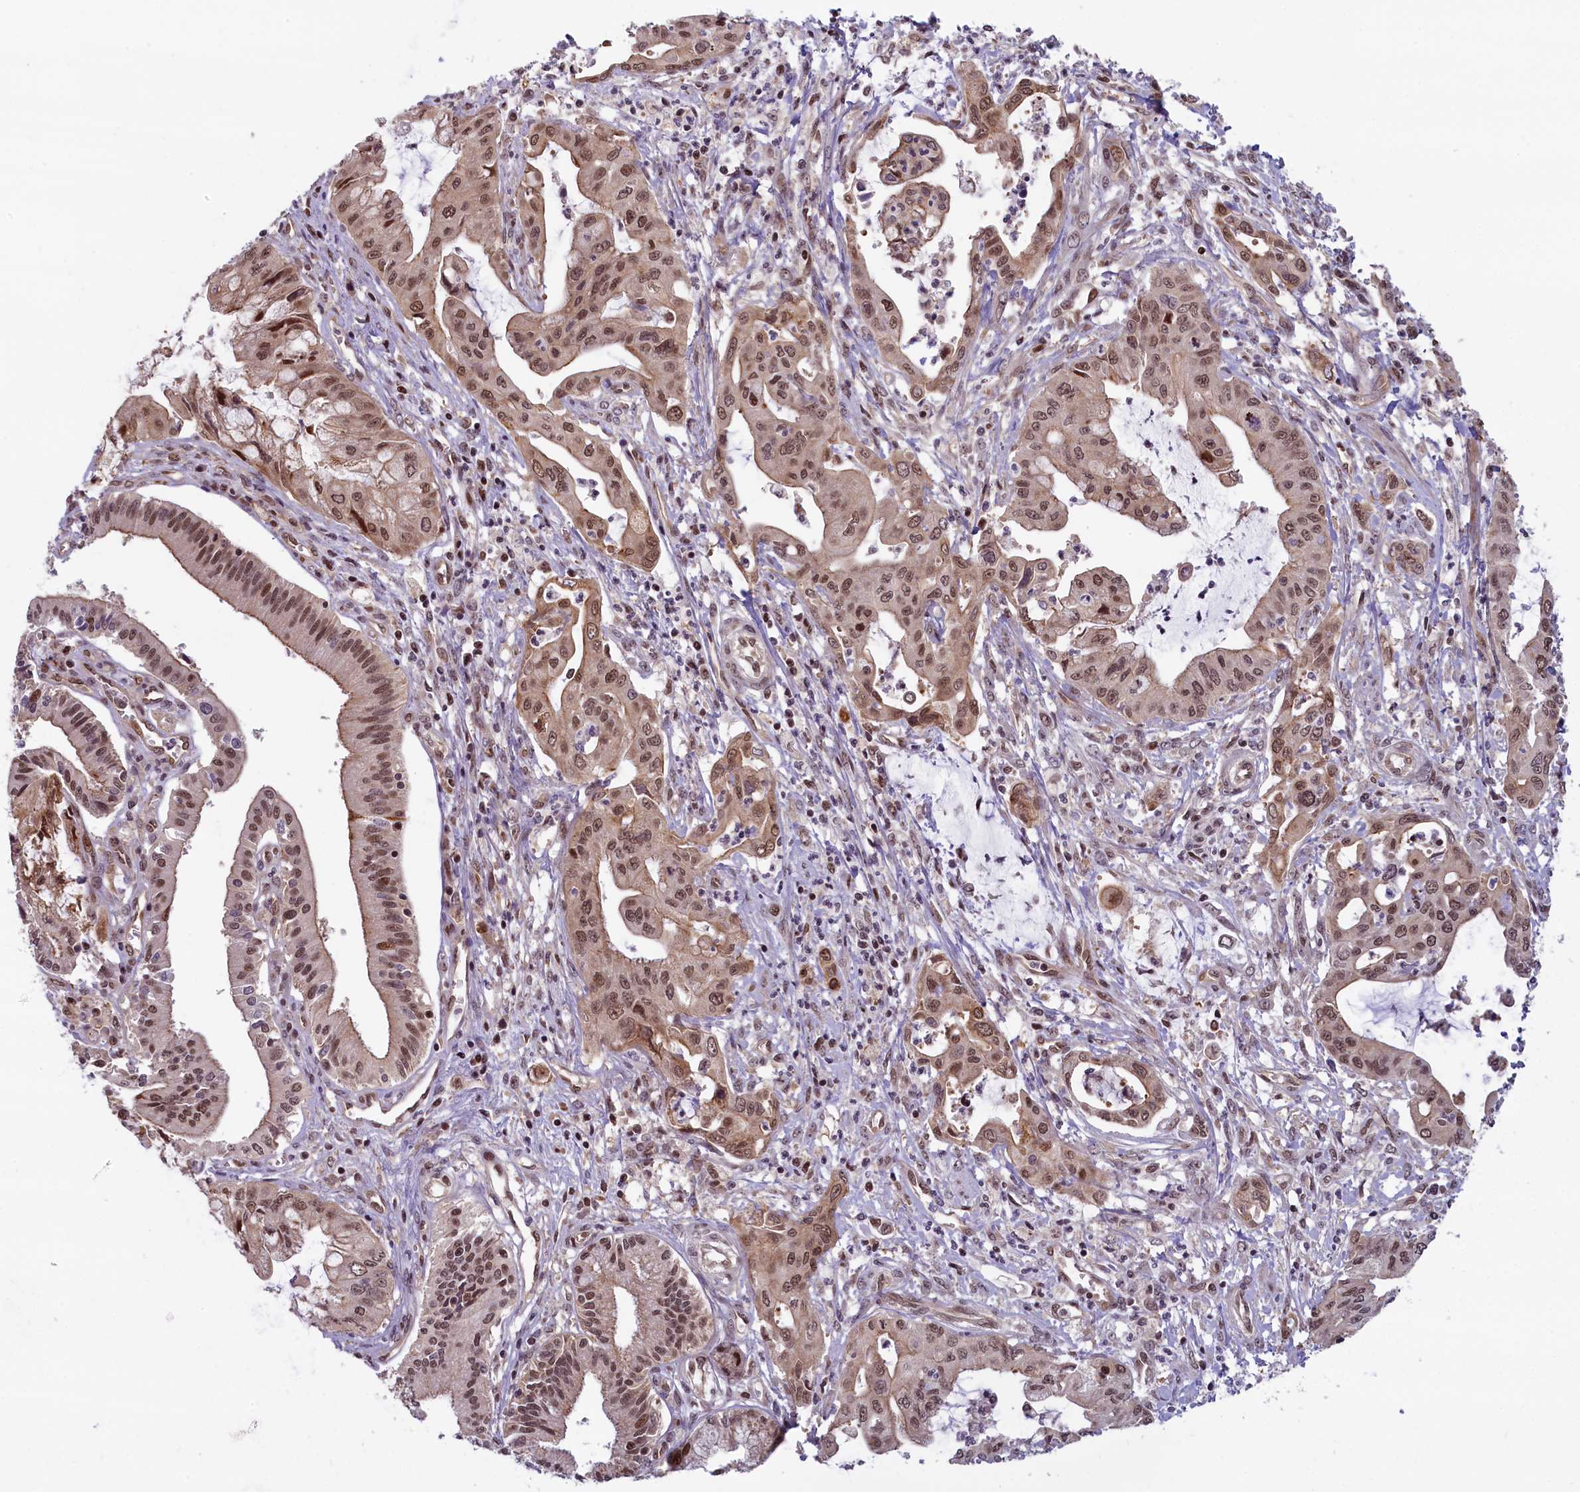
{"staining": {"intensity": "moderate", "quantity": ">75%", "location": "nuclear"}, "tissue": "pancreatic cancer", "cell_type": "Tumor cells", "image_type": "cancer", "snomed": [{"axis": "morphology", "description": "Adenocarcinoma, NOS"}, {"axis": "topography", "description": "Pancreas"}], "caption": "High-power microscopy captured an IHC micrograph of adenocarcinoma (pancreatic), revealing moderate nuclear expression in about >75% of tumor cells. Nuclei are stained in blue.", "gene": "FCHO1", "patient": {"sex": "male", "age": 46}}